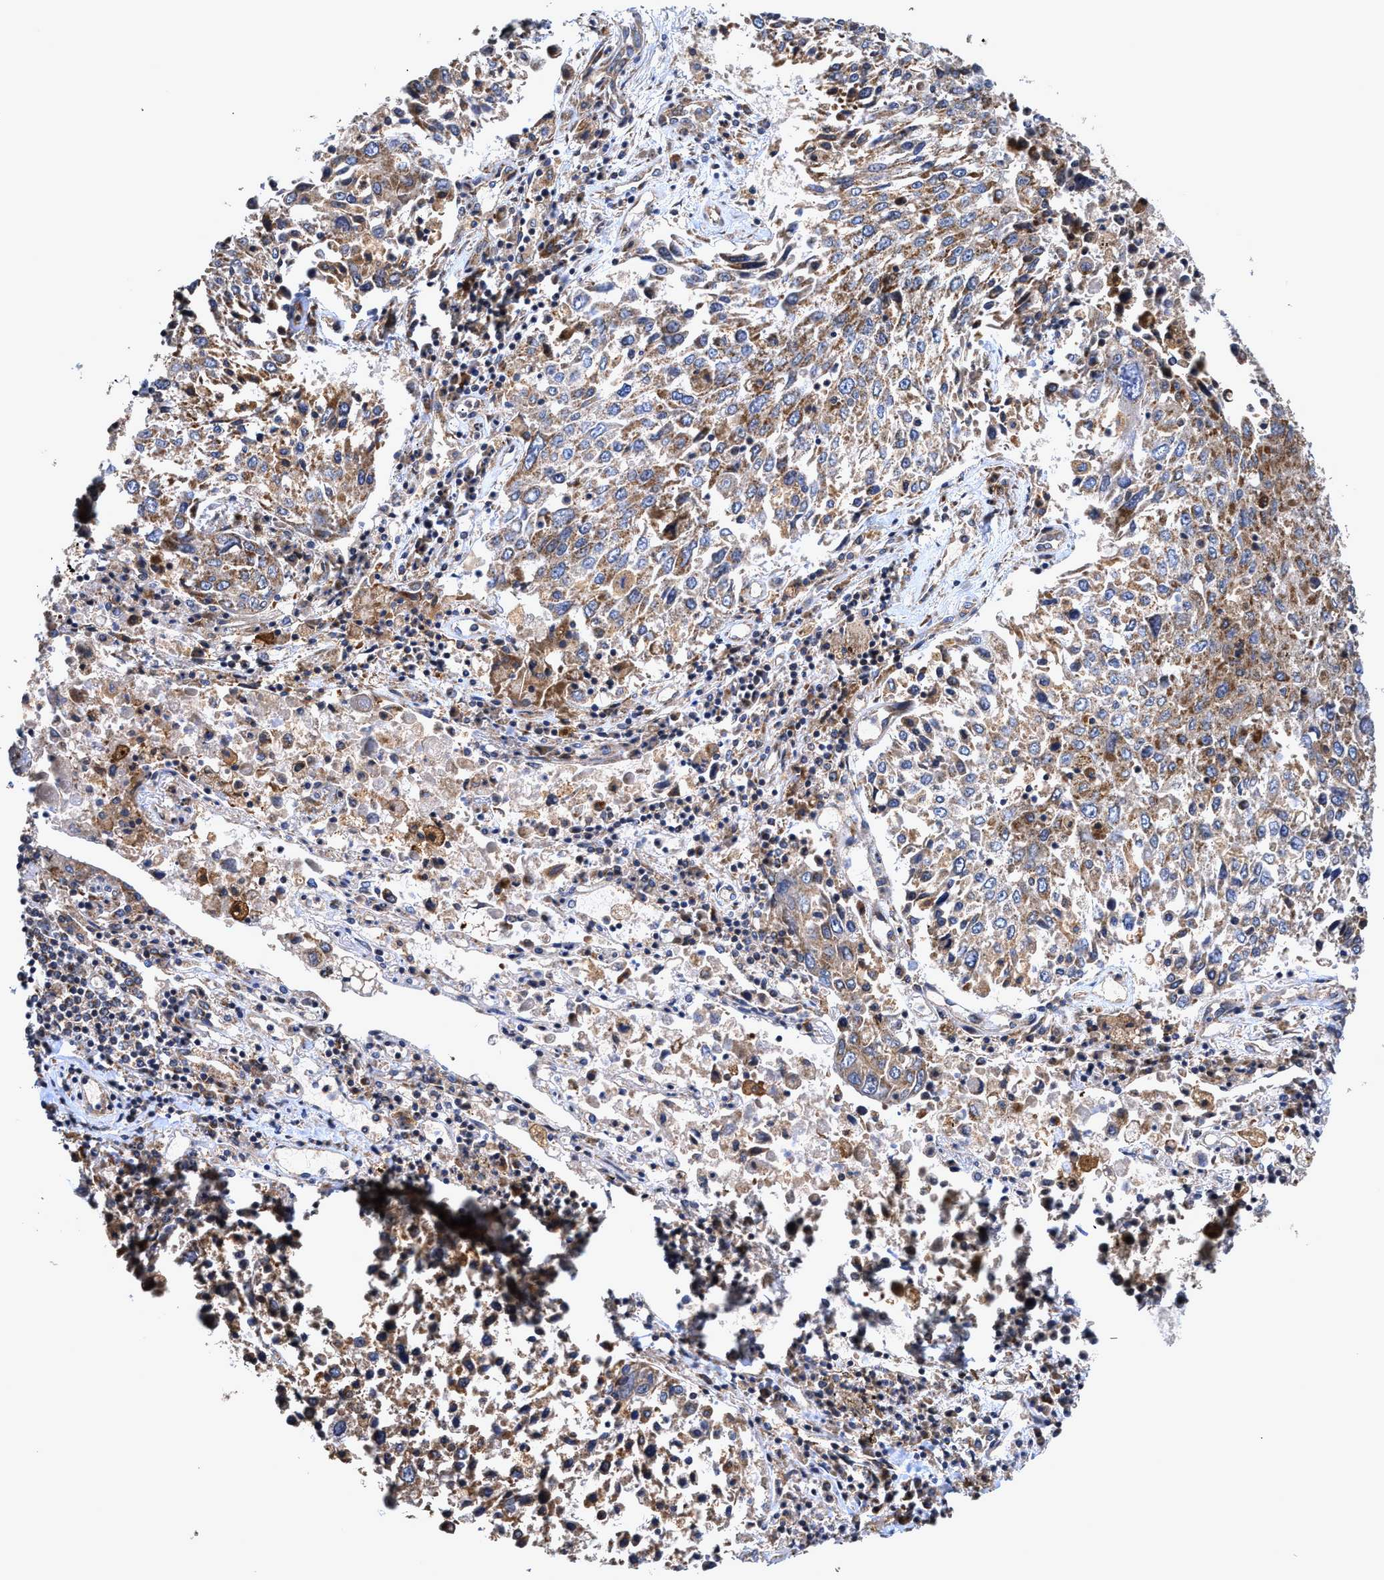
{"staining": {"intensity": "moderate", "quantity": ">75%", "location": "cytoplasmic/membranous"}, "tissue": "lung cancer", "cell_type": "Tumor cells", "image_type": "cancer", "snomed": [{"axis": "morphology", "description": "Squamous cell carcinoma, NOS"}, {"axis": "topography", "description": "Lung"}], "caption": "A photomicrograph showing moderate cytoplasmic/membranous staining in about >75% of tumor cells in lung cancer, as visualized by brown immunohistochemical staining.", "gene": "EFNA4", "patient": {"sex": "male", "age": 65}}